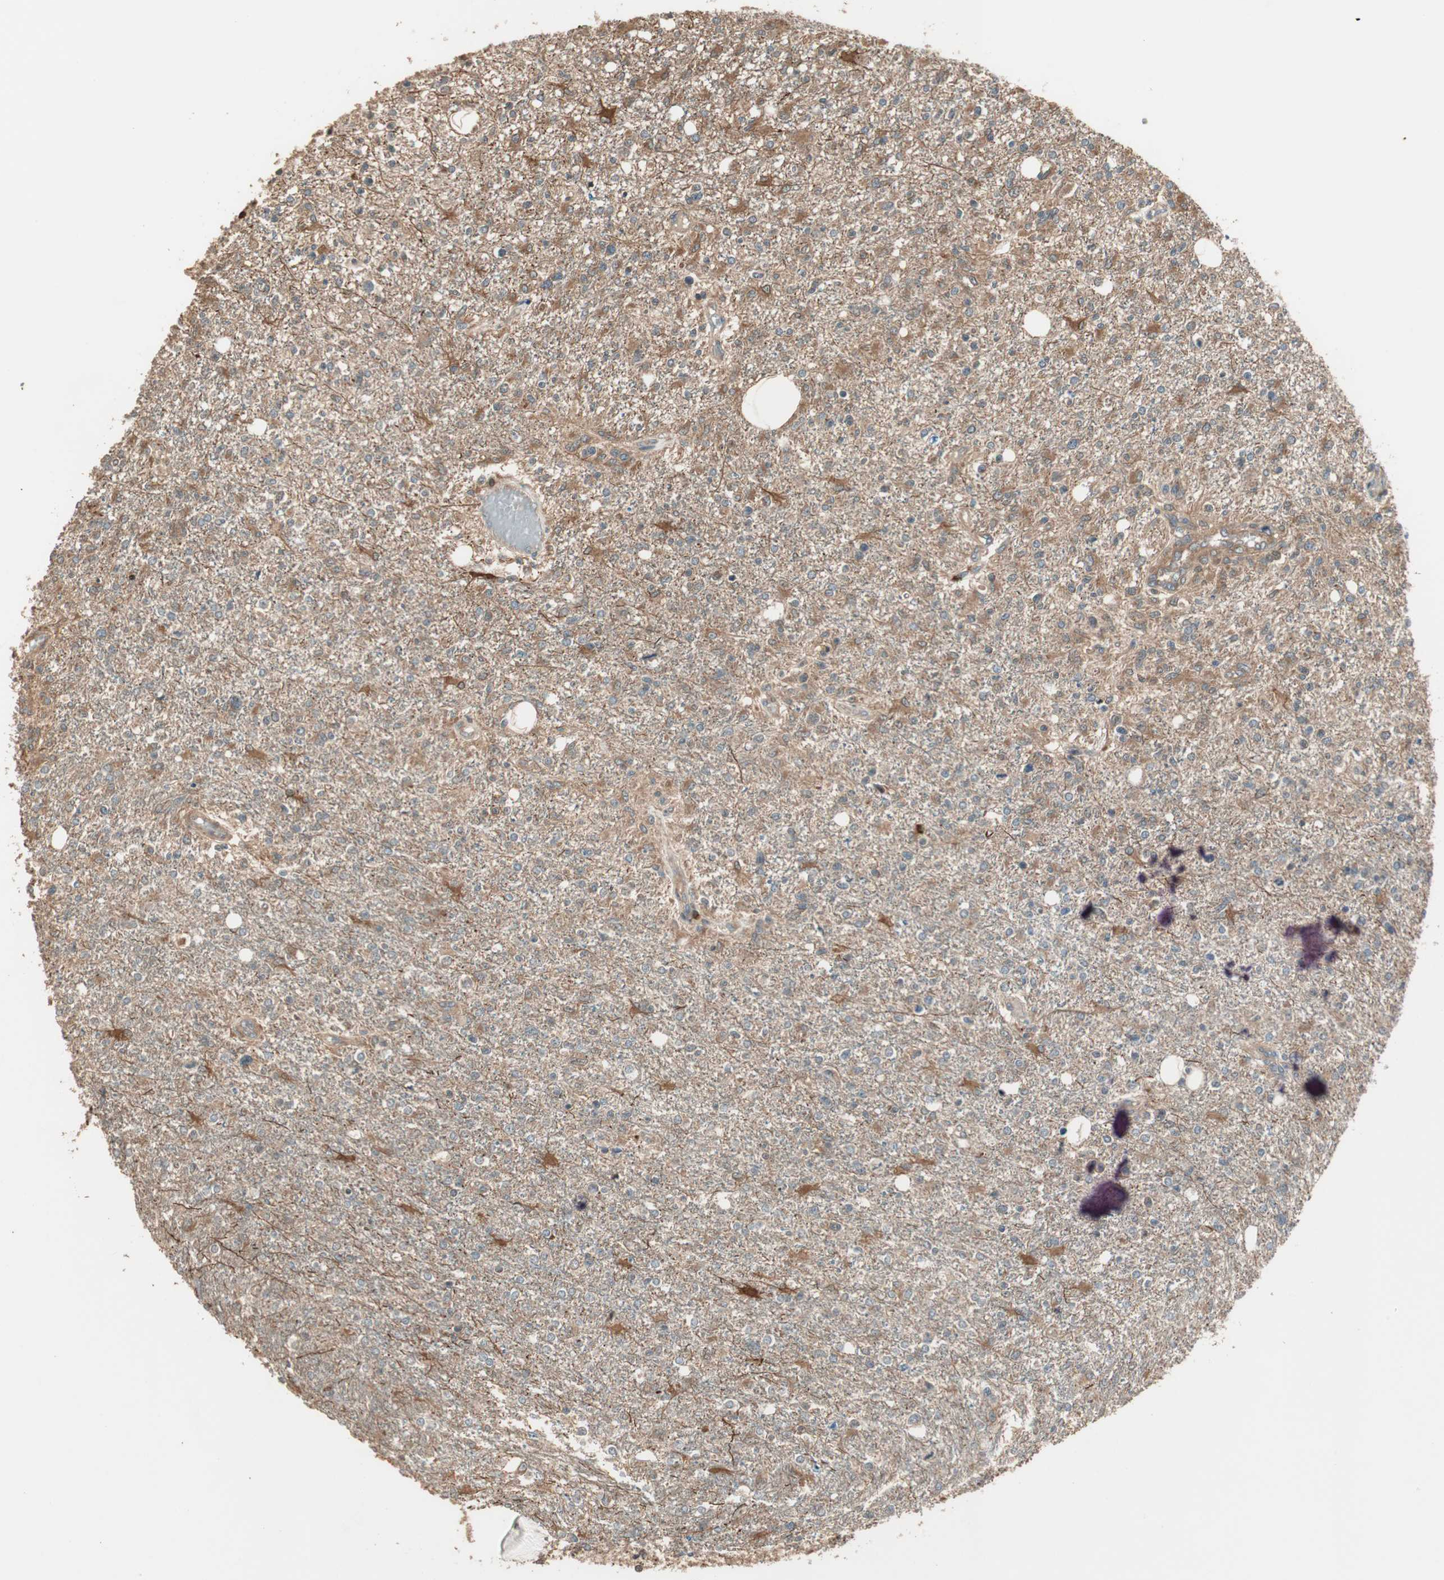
{"staining": {"intensity": "moderate", "quantity": ">75%", "location": "cytoplasmic/membranous"}, "tissue": "glioma", "cell_type": "Tumor cells", "image_type": "cancer", "snomed": [{"axis": "morphology", "description": "Glioma, malignant, High grade"}, {"axis": "topography", "description": "Cerebral cortex"}], "caption": "Protein staining exhibits moderate cytoplasmic/membranous staining in approximately >75% of tumor cells in malignant glioma (high-grade).", "gene": "CNOT4", "patient": {"sex": "male", "age": 76}}